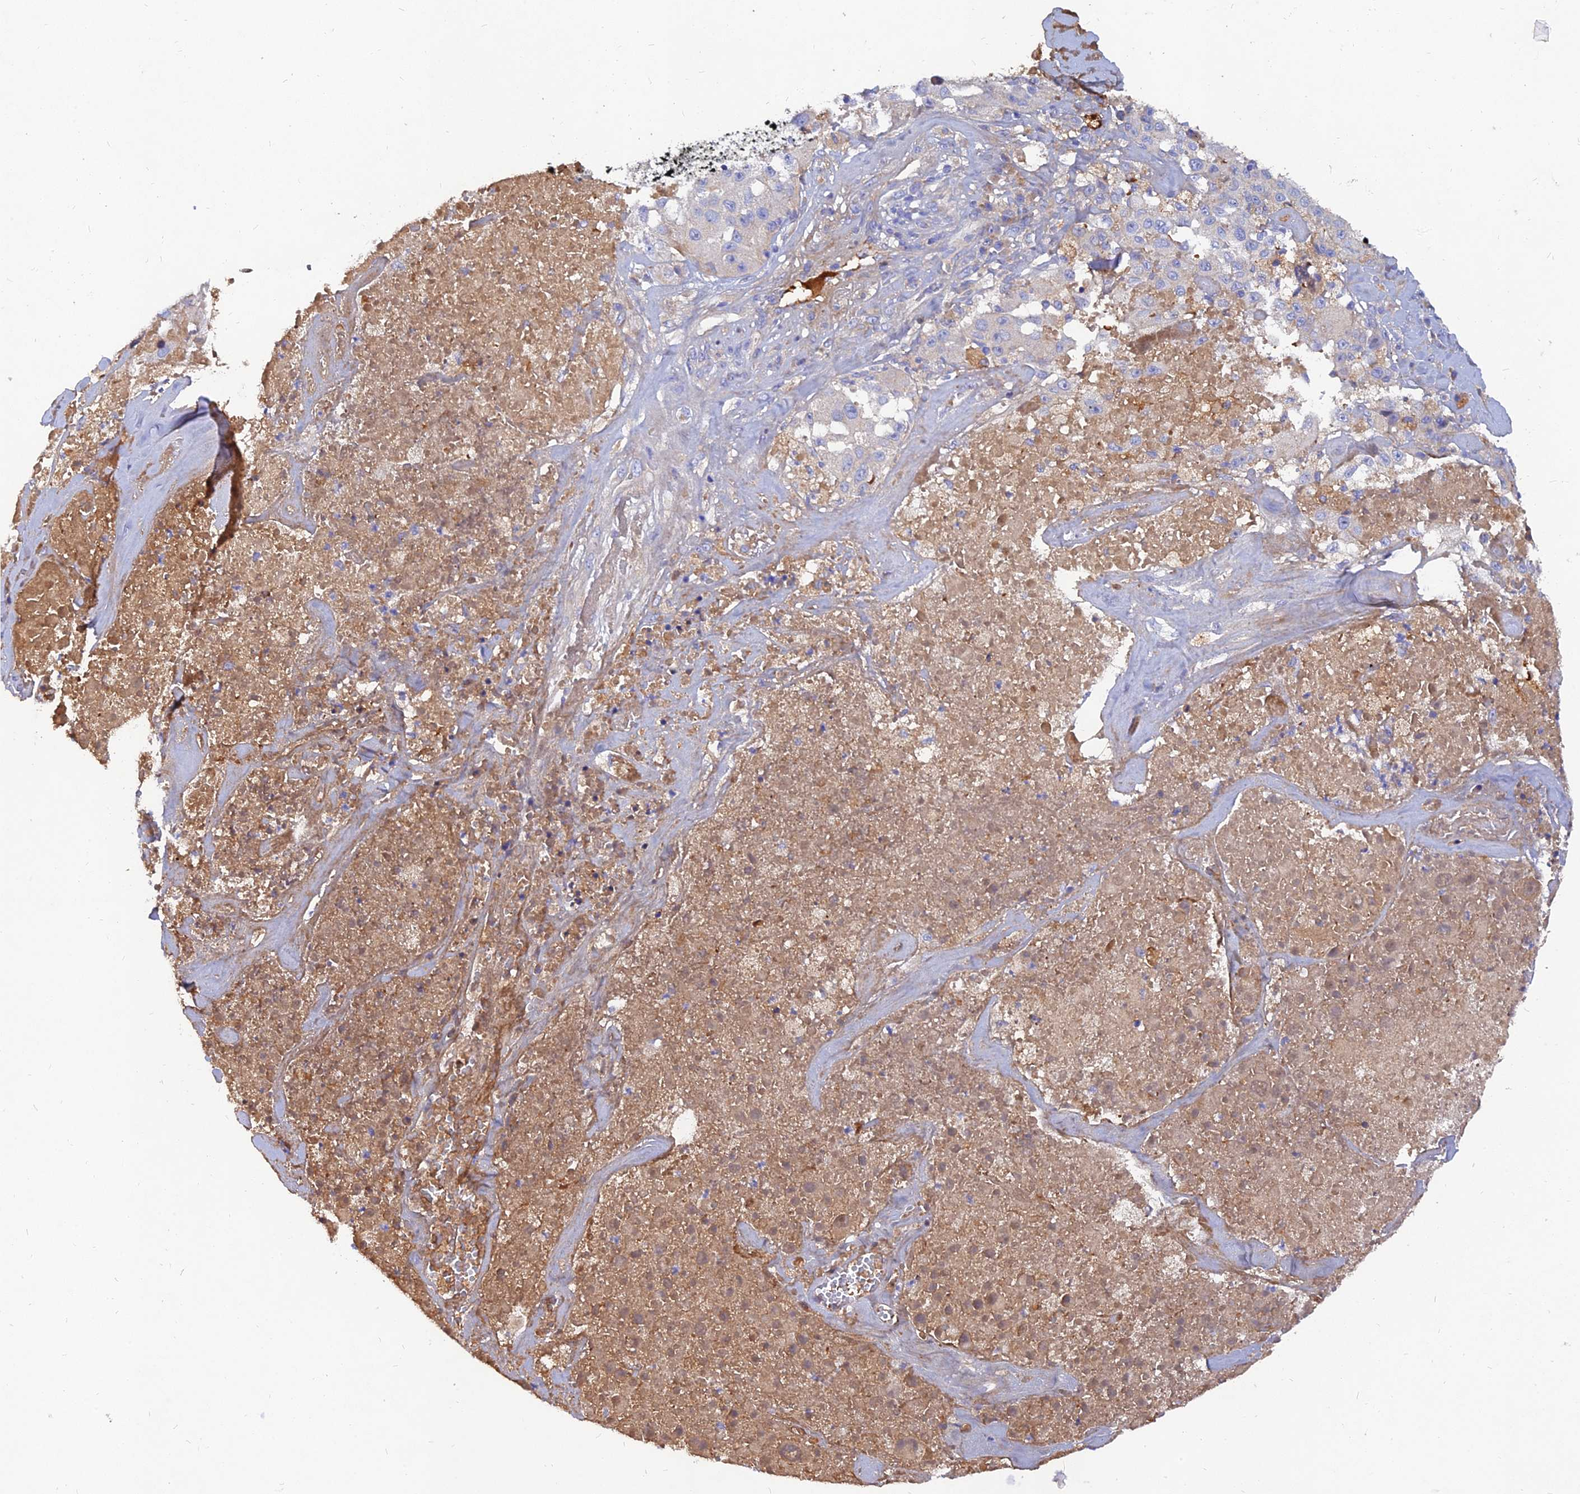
{"staining": {"intensity": "negative", "quantity": "none", "location": "none"}, "tissue": "melanoma", "cell_type": "Tumor cells", "image_type": "cancer", "snomed": [{"axis": "morphology", "description": "Malignant melanoma, Metastatic site"}, {"axis": "topography", "description": "Lymph node"}], "caption": "Malignant melanoma (metastatic site) was stained to show a protein in brown. There is no significant staining in tumor cells.", "gene": "MROH1", "patient": {"sex": "male", "age": 62}}